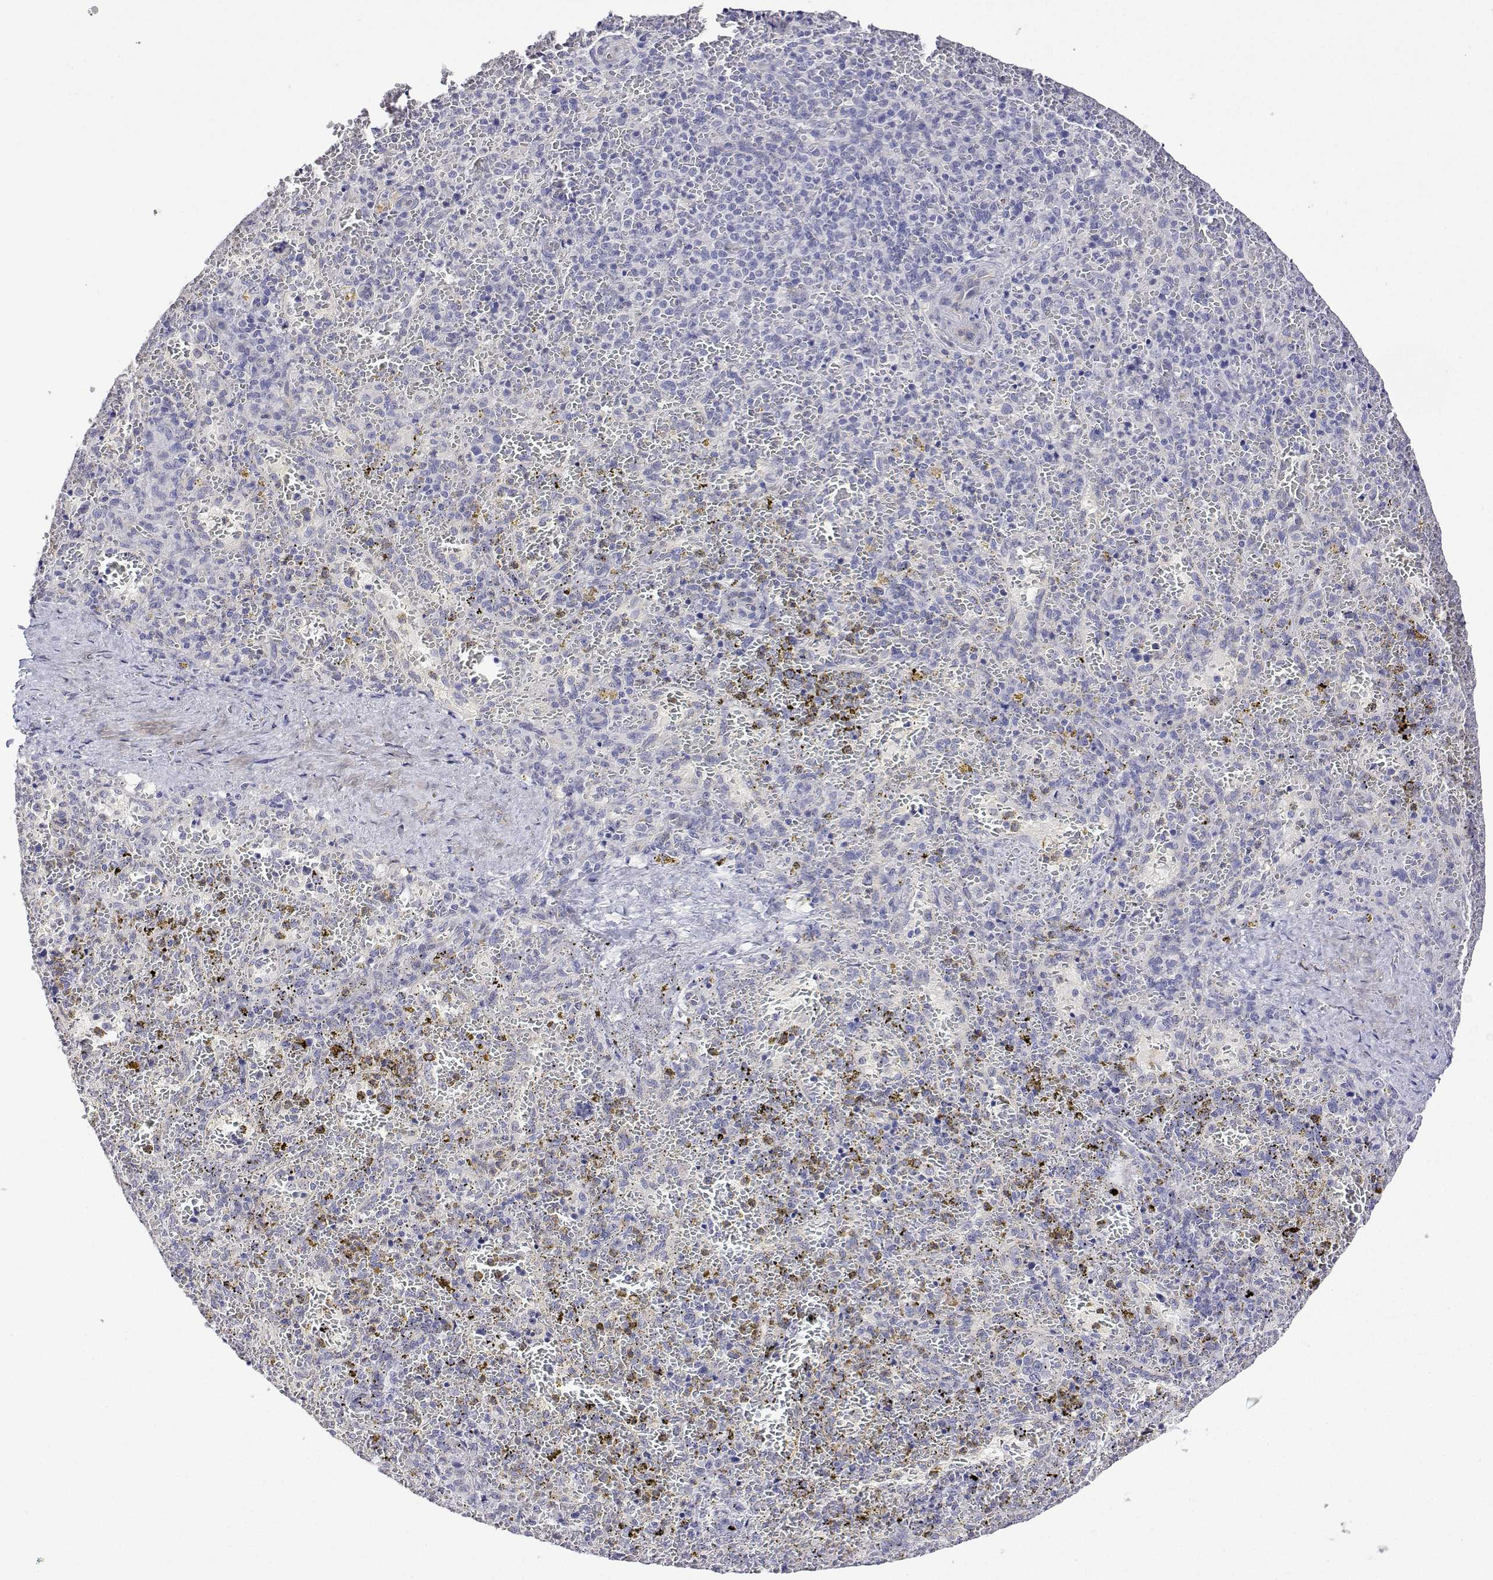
{"staining": {"intensity": "negative", "quantity": "none", "location": "none"}, "tissue": "spleen", "cell_type": "Cells in red pulp", "image_type": "normal", "snomed": [{"axis": "morphology", "description": "Normal tissue, NOS"}, {"axis": "topography", "description": "Spleen"}], "caption": "Immunohistochemistry of benign human spleen exhibits no expression in cells in red pulp.", "gene": "PLCB1", "patient": {"sex": "female", "age": 50}}